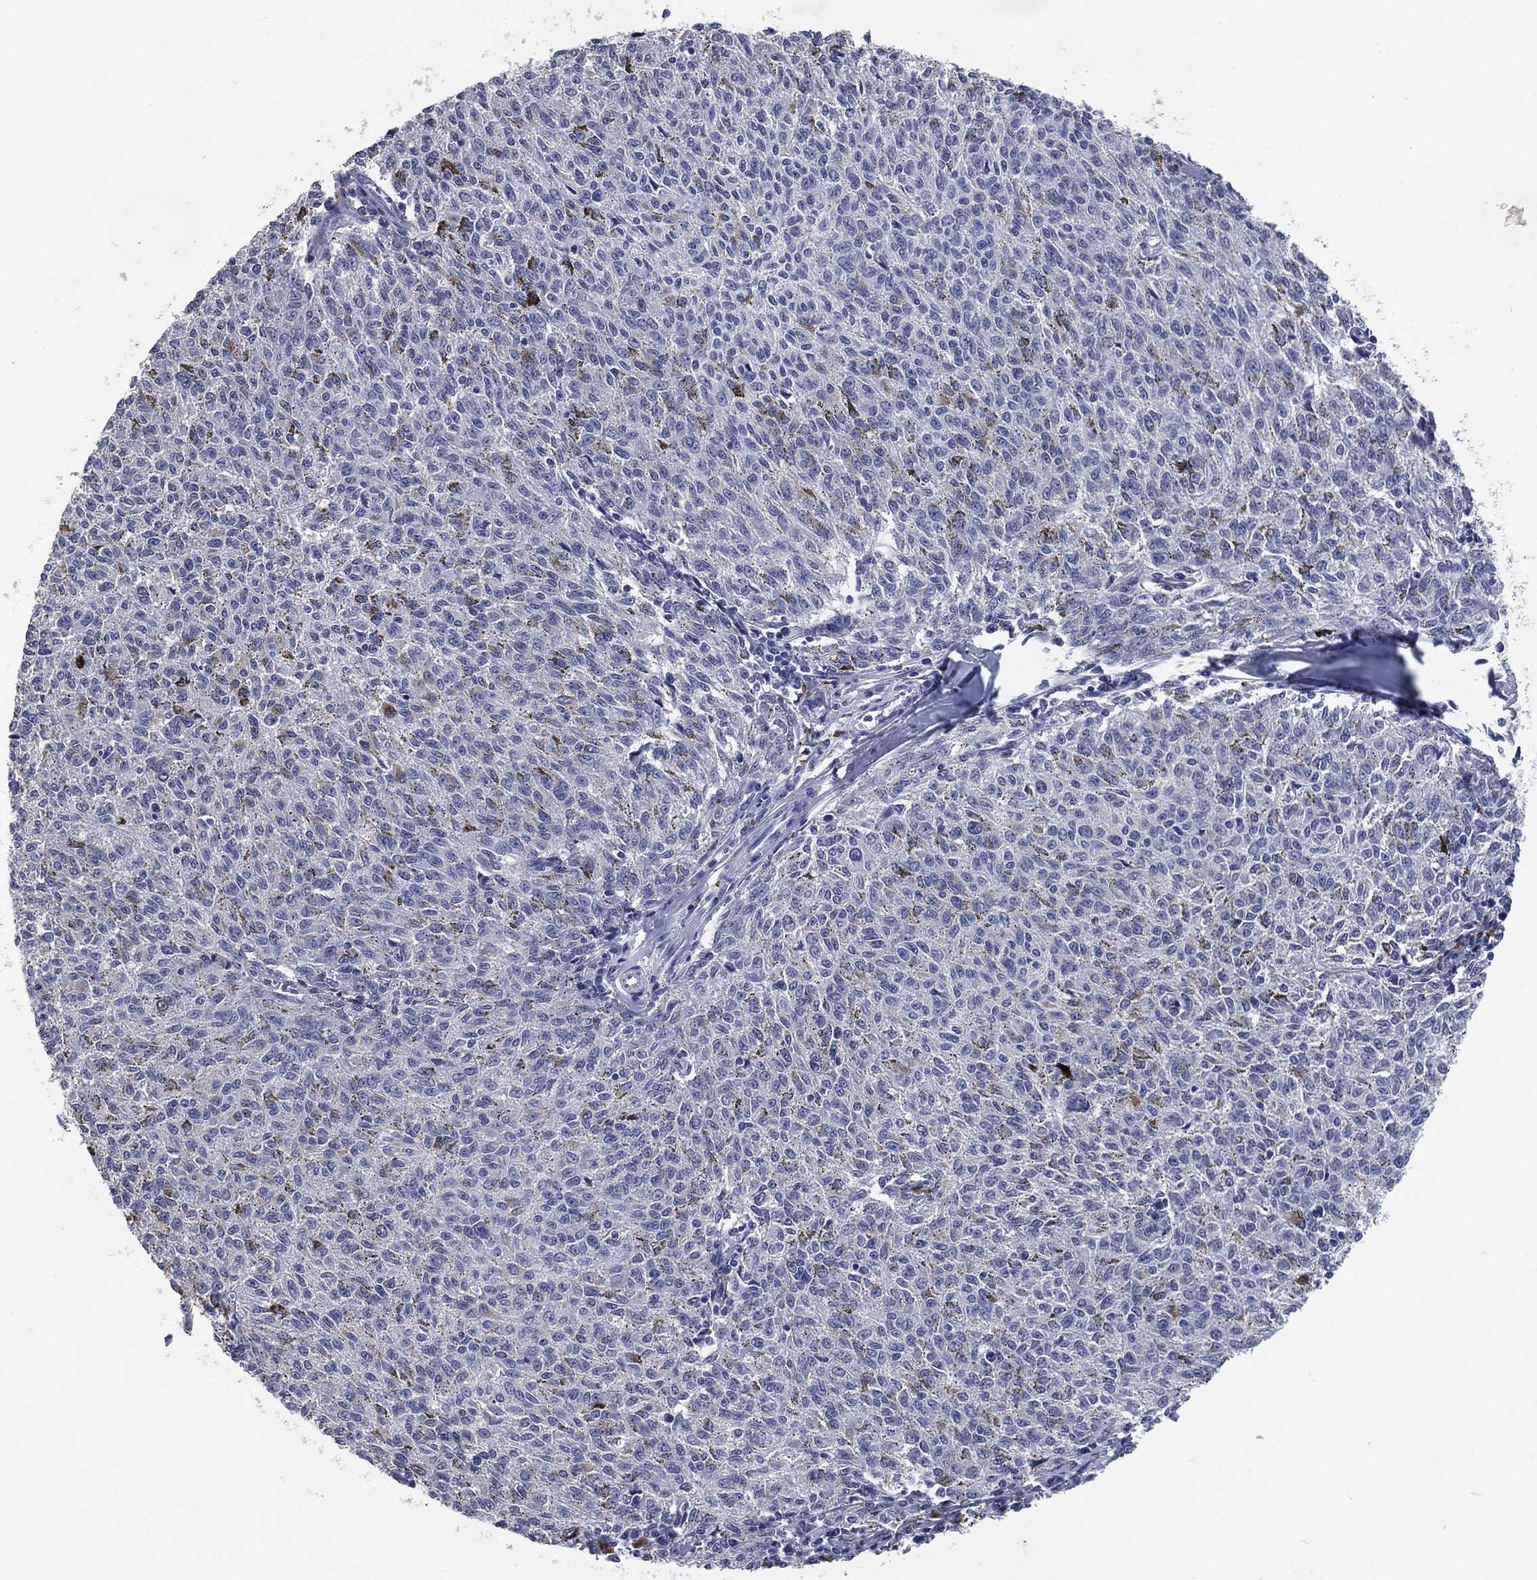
{"staining": {"intensity": "negative", "quantity": "none", "location": "none"}, "tissue": "melanoma", "cell_type": "Tumor cells", "image_type": "cancer", "snomed": [{"axis": "morphology", "description": "Malignant melanoma, NOS"}, {"axis": "topography", "description": "Skin"}], "caption": "IHC of human melanoma displays no staining in tumor cells.", "gene": "FSCN2", "patient": {"sex": "female", "age": 72}}